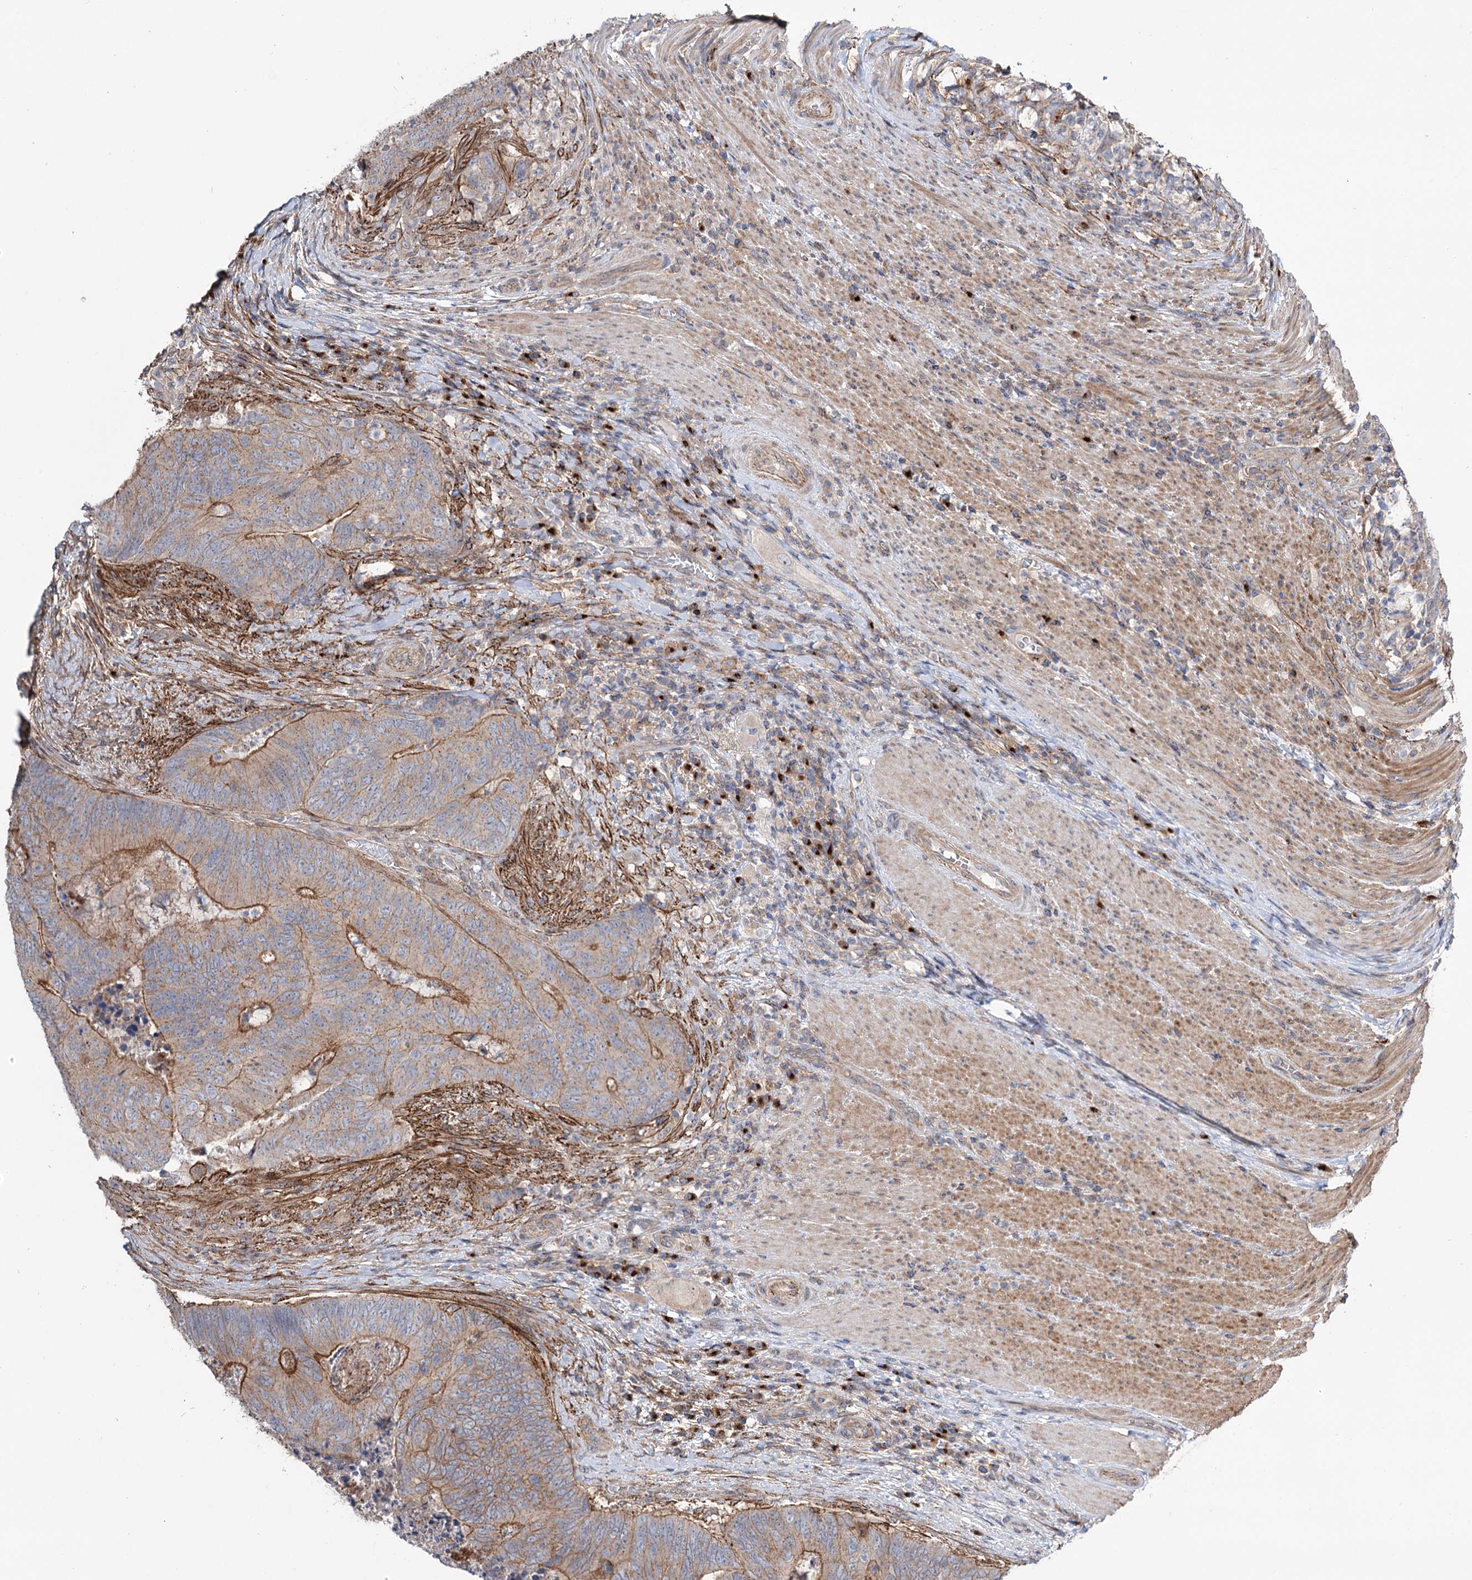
{"staining": {"intensity": "moderate", "quantity": "25%-75%", "location": "cytoplasmic/membranous"}, "tissue": "colorectal cancer", "cell_type": "Tumor cells", "image_type": "cancer", "snomed": [{"axis": "morphology", "description": "Adenocarcinoma, NOS"}, {"axis": "topography", "description": "Colon"}], "caption": "A histopathology image showing moderate cytoplasmic/membranous staining in about 25%-75% of tumor cells in colorectal cancer, as visualized by brown immunohistochemical staining.", "gene": "SEC24A", "patient": {"sex": "female", "age": 67}}